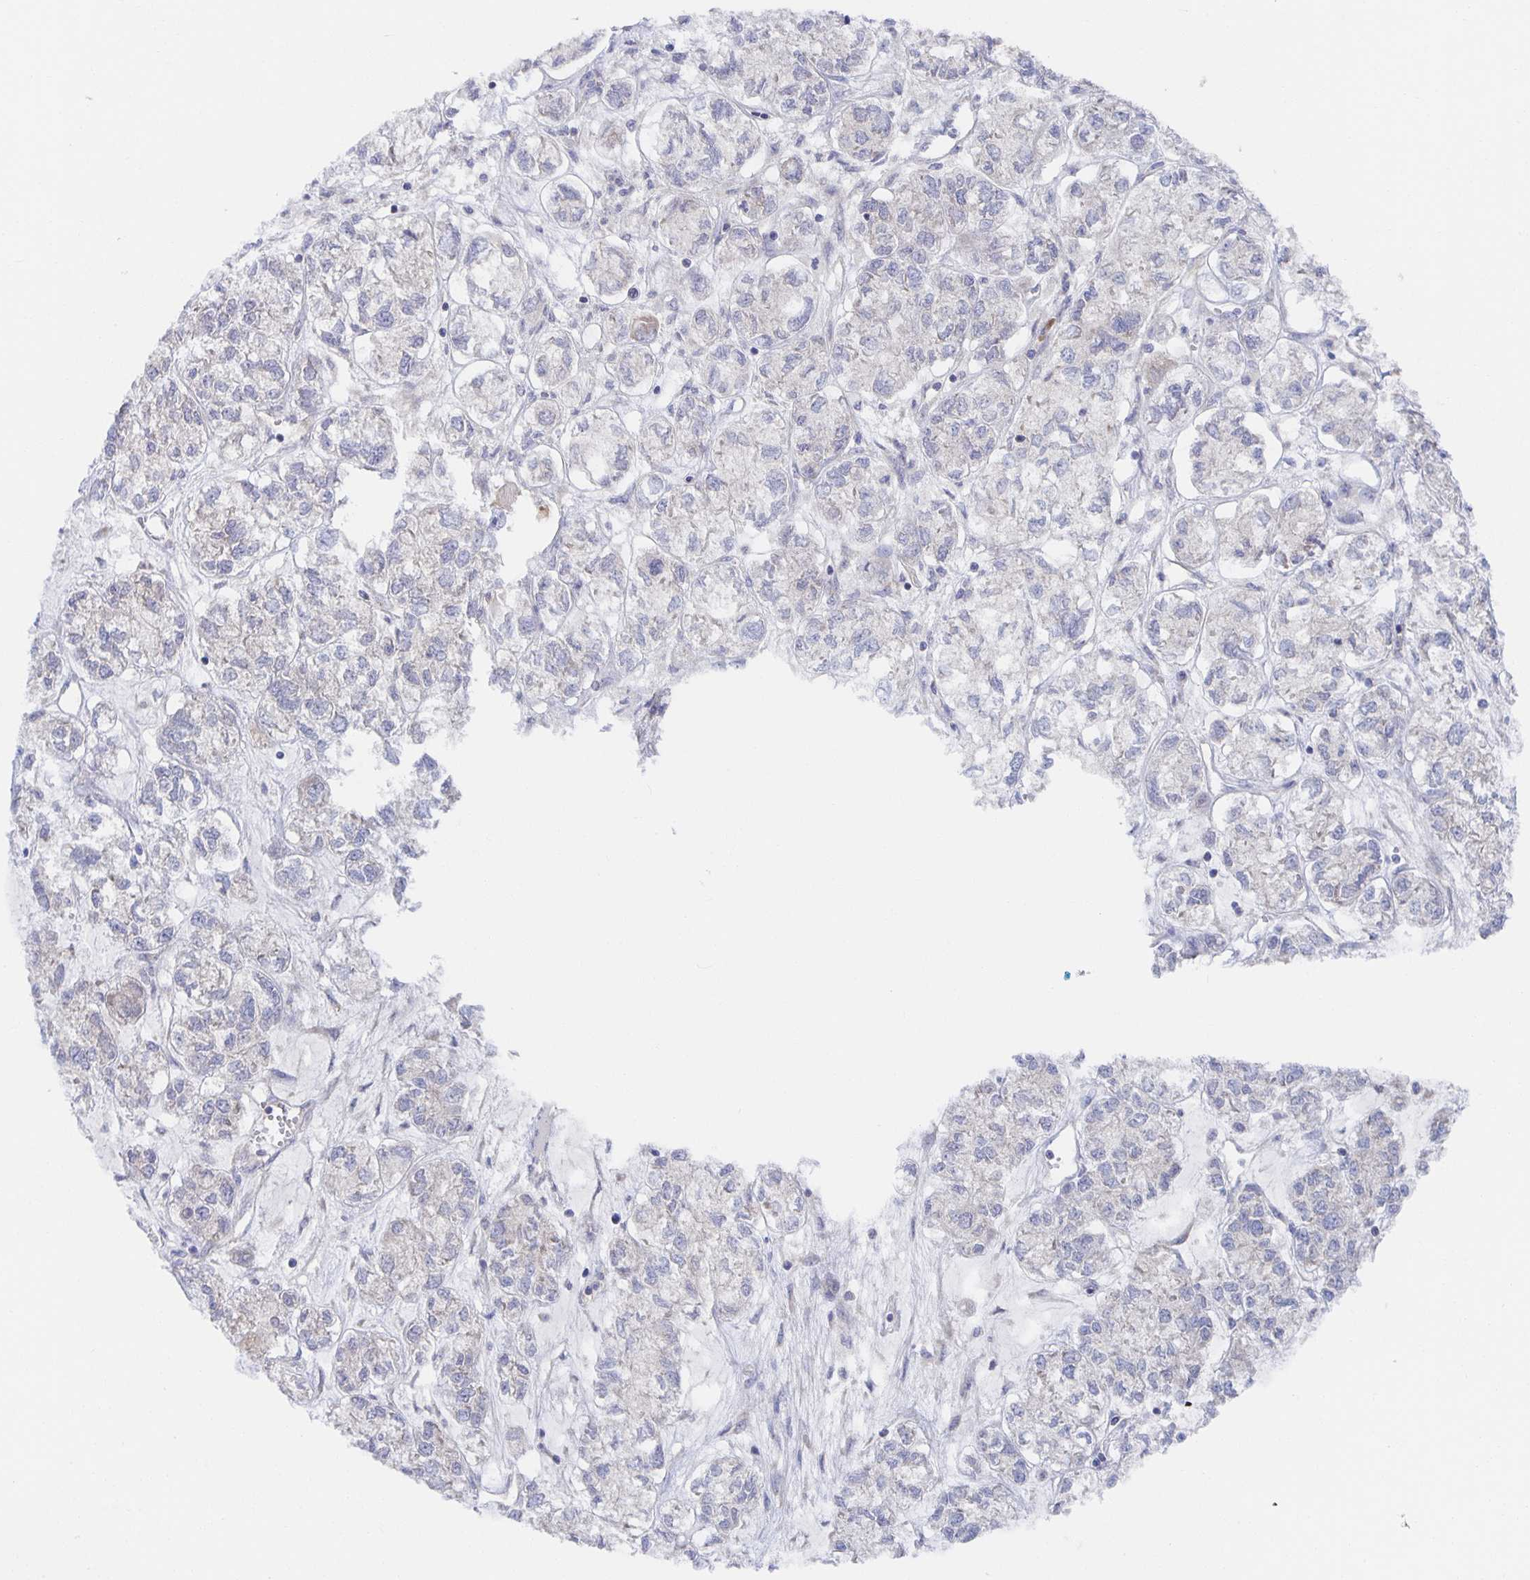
{"staining": {"intensity": "weak", "quantity": "<25%", "location": "cytoplasmic/membranous"}, "tissue": "ovarian cancer", "cell_type": "Tumor cells", "image_type": "cancer", "snomed": [{"axis": "morphology", "description": "Carcinoma, endometroid"}, {"axis": "topography", "description": "Ovary"}], "caption": "High magnification brightfield microscopy of ovarian endometroid carcinoma stained with DAB (brown) and counterstained with hematoxylin (blue): tumor cells show no significant positivity.", "gene": "BAD", "patient": {"sex": "female", "age": 64}}